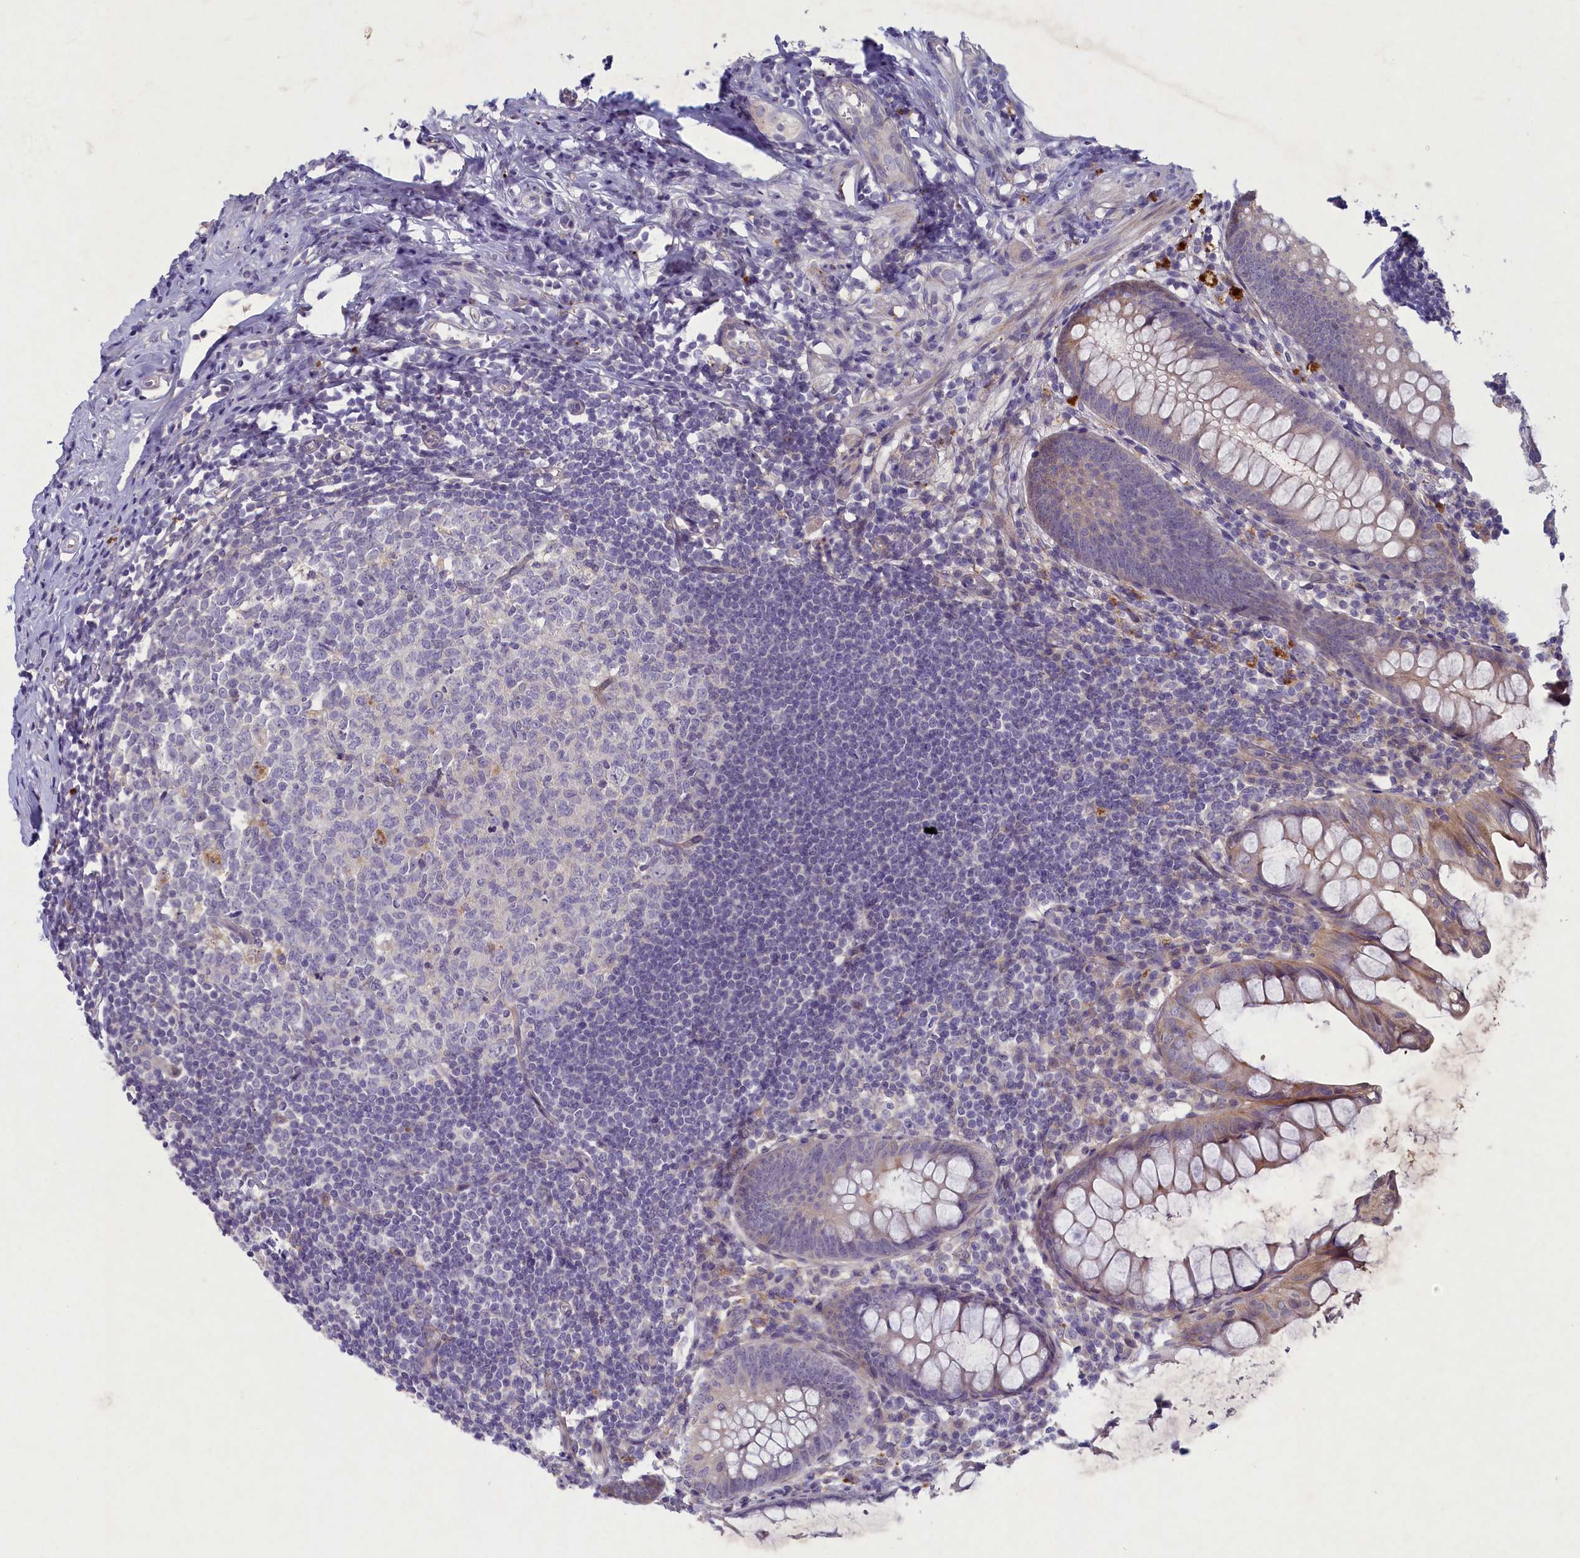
{"staining": {"intensity": "weak", "quantity": "25%-75%", "location": "cytoplasmic/membranous"}, "tissue": "appendix", "cell_type": "Glandular cells", "image_type": "normal", "snomed": [{"axis": "morphology", "description": "Normal tissue, NOS"}, {"axis": "topography", "description": "Appendix"}], "caption": "Appendix was stained to show a protein in brown. There is low levels of weak cytoplasmic/membranous expression in about 25%-75% of glandular cells. The staining was performed using DAB (3,3'-diaminobenzidine), with brown indicating positive protein expression. Nuclei are stained blue with hematoxylin.", "gene": "PLEKHG6", "patient": {"sex": "female", "age": 51}}